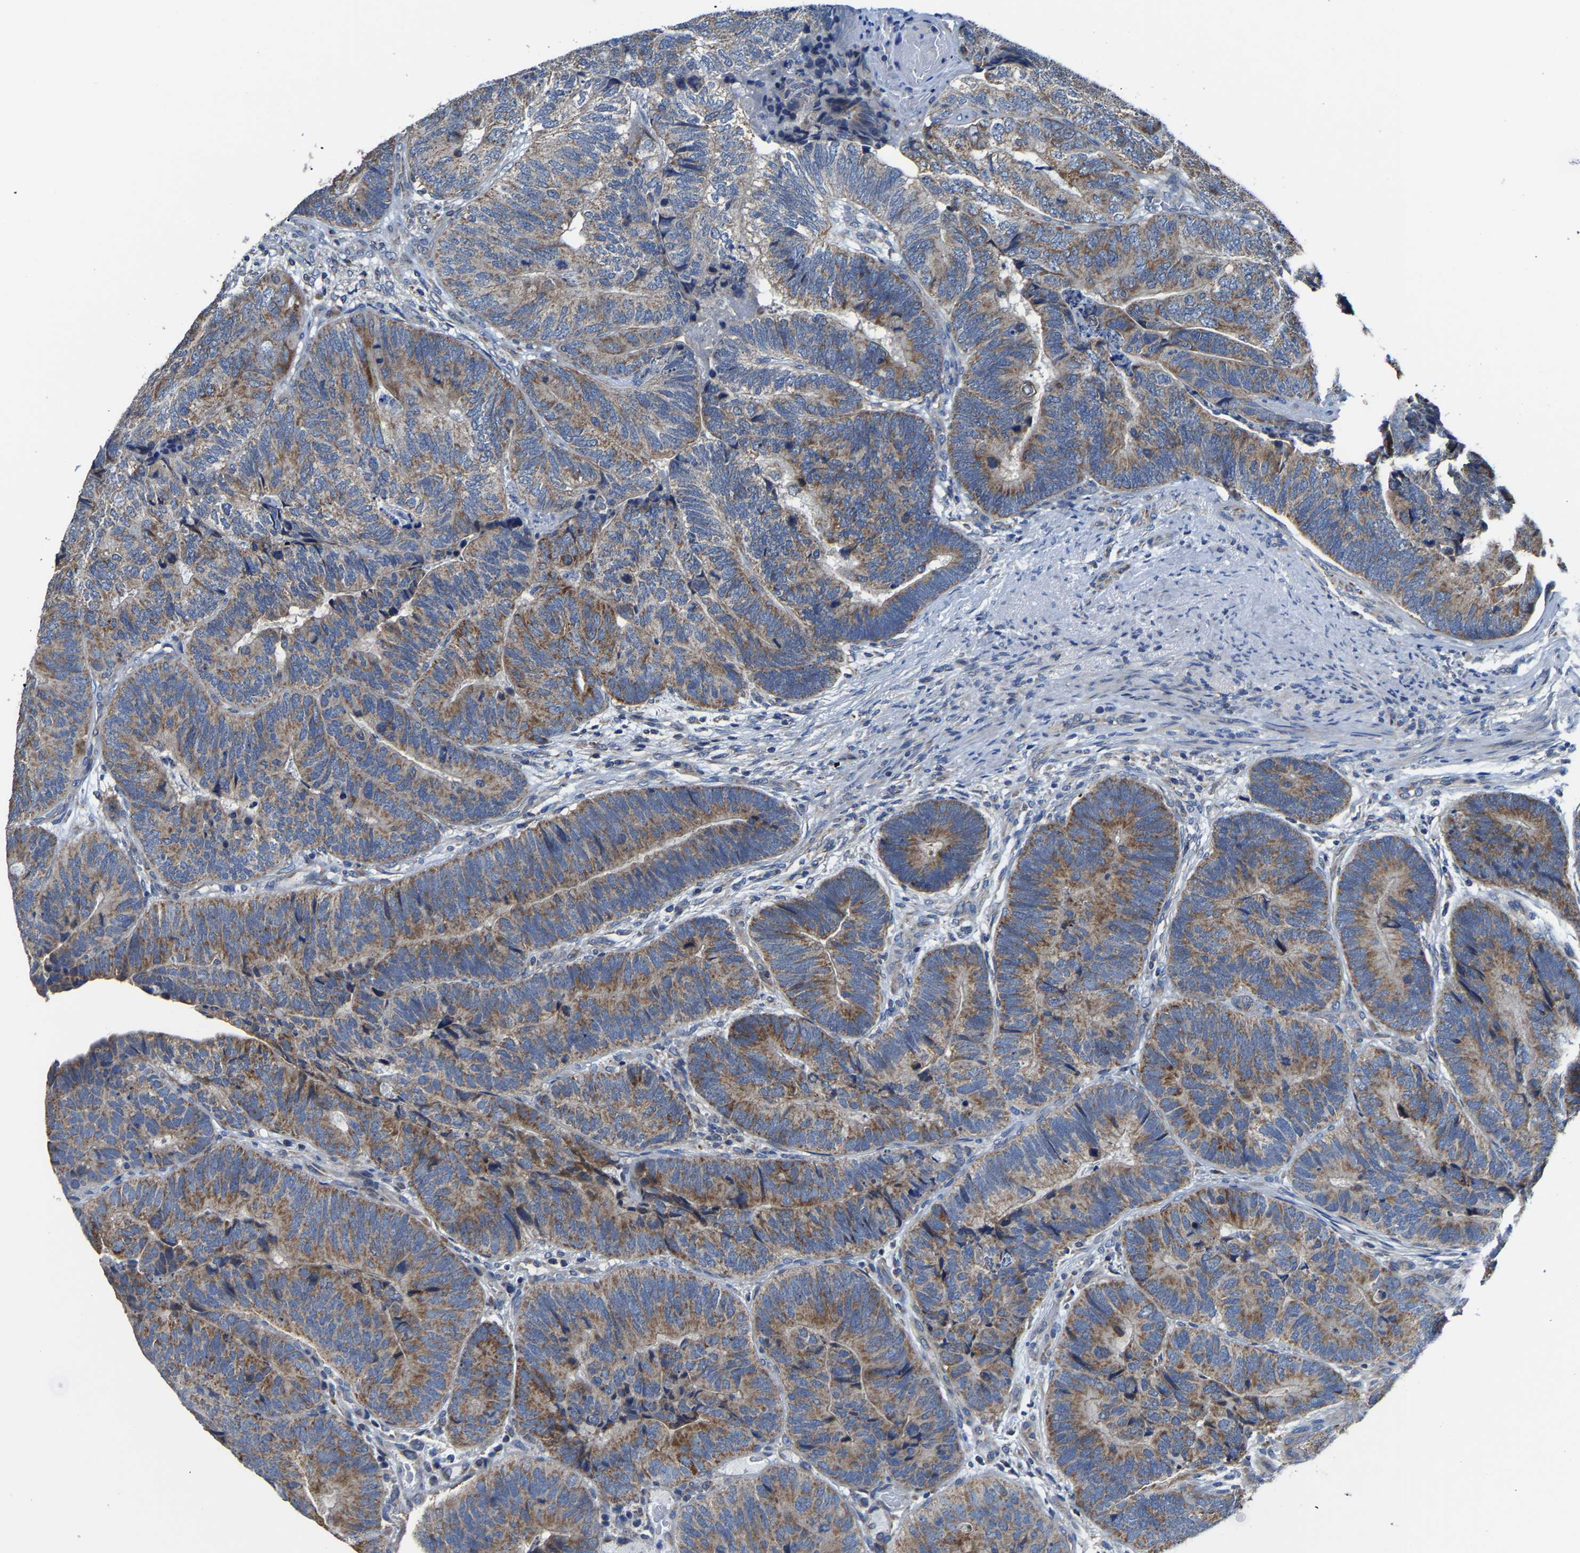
{"staining": {"intensity": "moderate", "quantity": ">75%", "location": "cytoplasmic/membranous"}, "tissue": "colorectal cancer", "cell_type": "Tumor cells", "image_type": "cancer", "snomed": [{"axis": "morphology", "description": "Adenocarcinoma, NOS"}, {"axis": "topography", "description": "Colon"}], "caption": "Immunohistochemical staining of human adenocarcinoma (colorectal) demonstrates medium levels of moderate cytoplasmic/membranous staining in approximately >75% of tumor cells.", "gene": "AGK", "patient": {"sex": "female", "age": 67}}